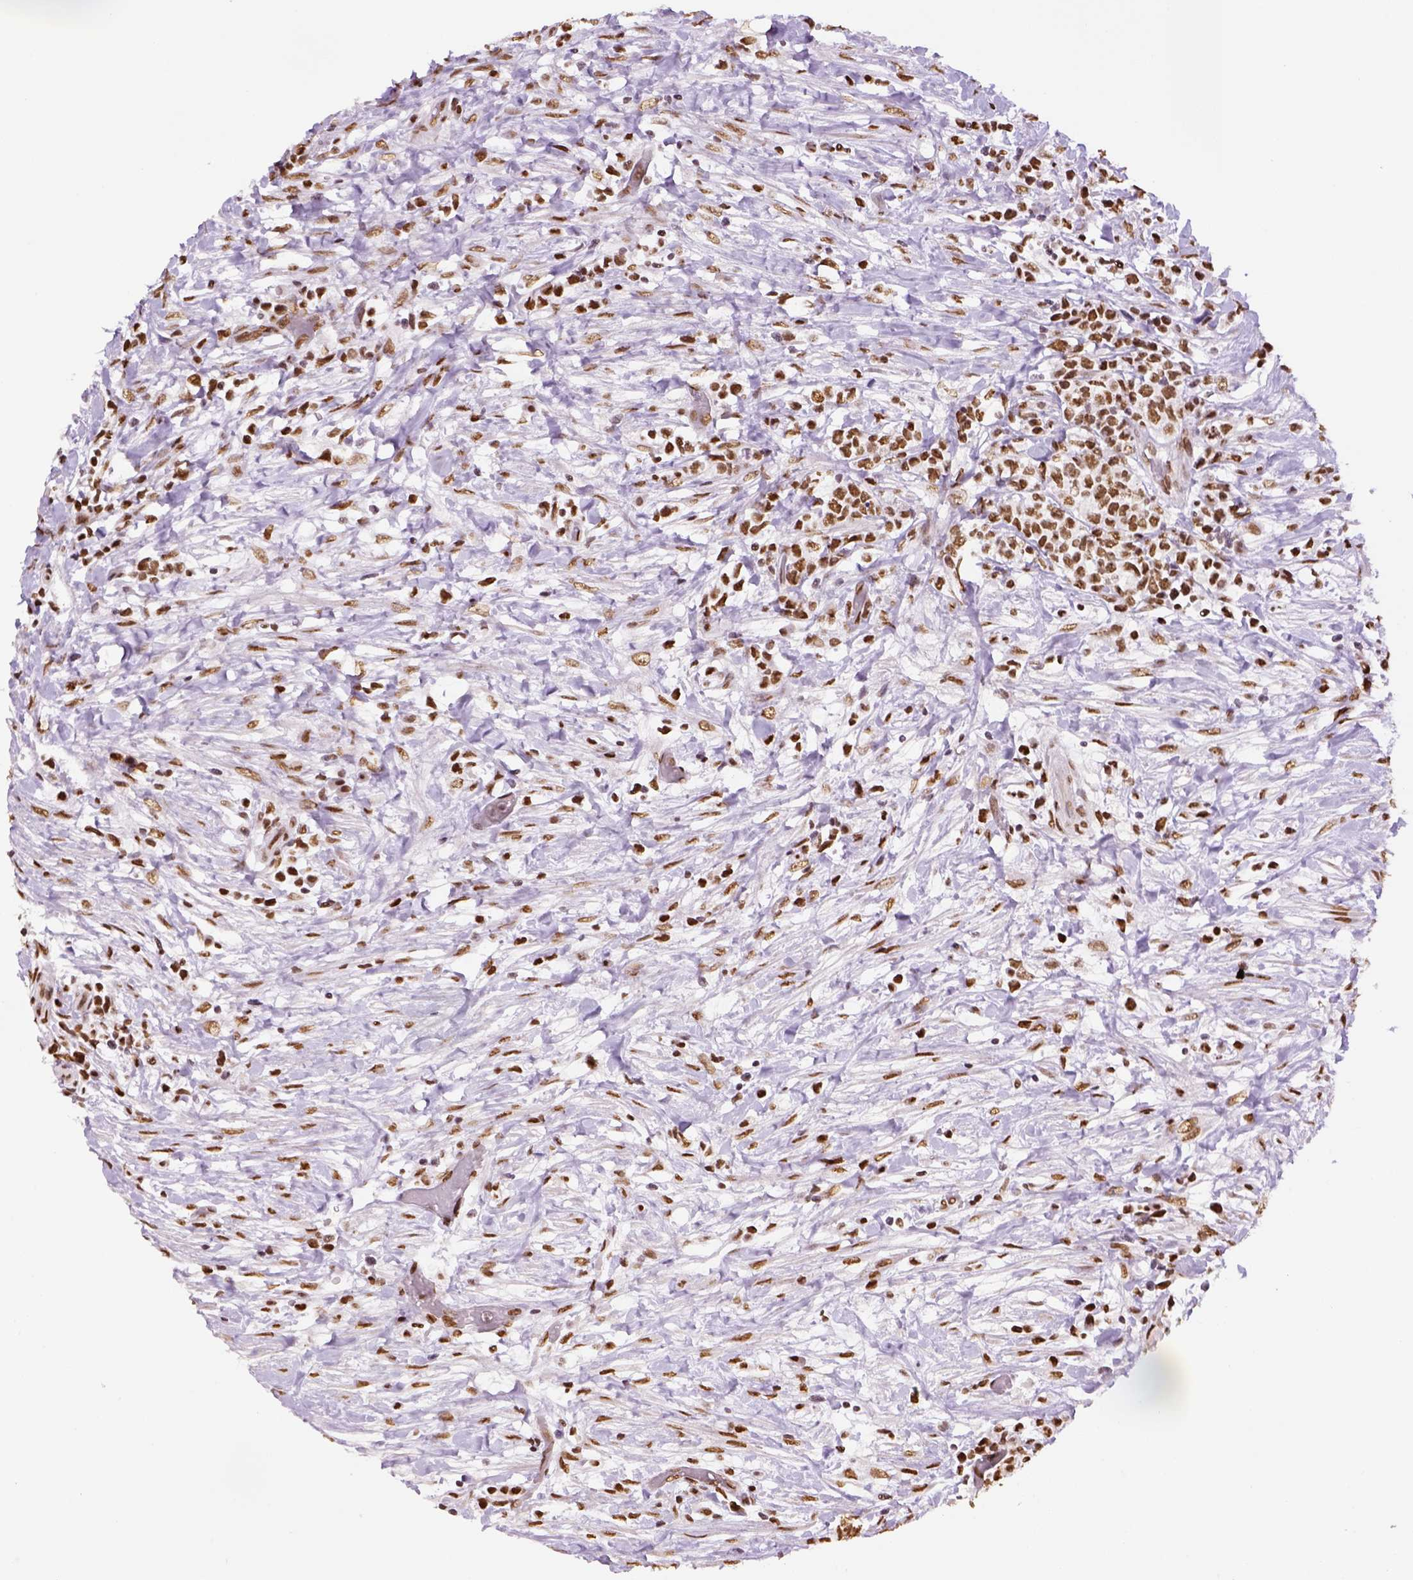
{"staining": {"intensity": "strong", "quantity": ">75%", "location": "nuclear"}, "tissue": "lymphoma", "cell_type": "Tumor cells", "image_type": "cancer", "snomed": [{"axis": "morphology", "description": "Malignant lymphoma, non-Hodgkin's type, High grade"}, {"axis": "topography", "description": "Soft tissue"}], "caption": "Lymphoma stained with DAB (3,3'-diaminobenzidine) immunohistochemistry exhibits high levels of strong nuclear staining in about >75% of tumor cells.", "gene": "FANCE", "patient": {"sex": "female", "age": 56}}